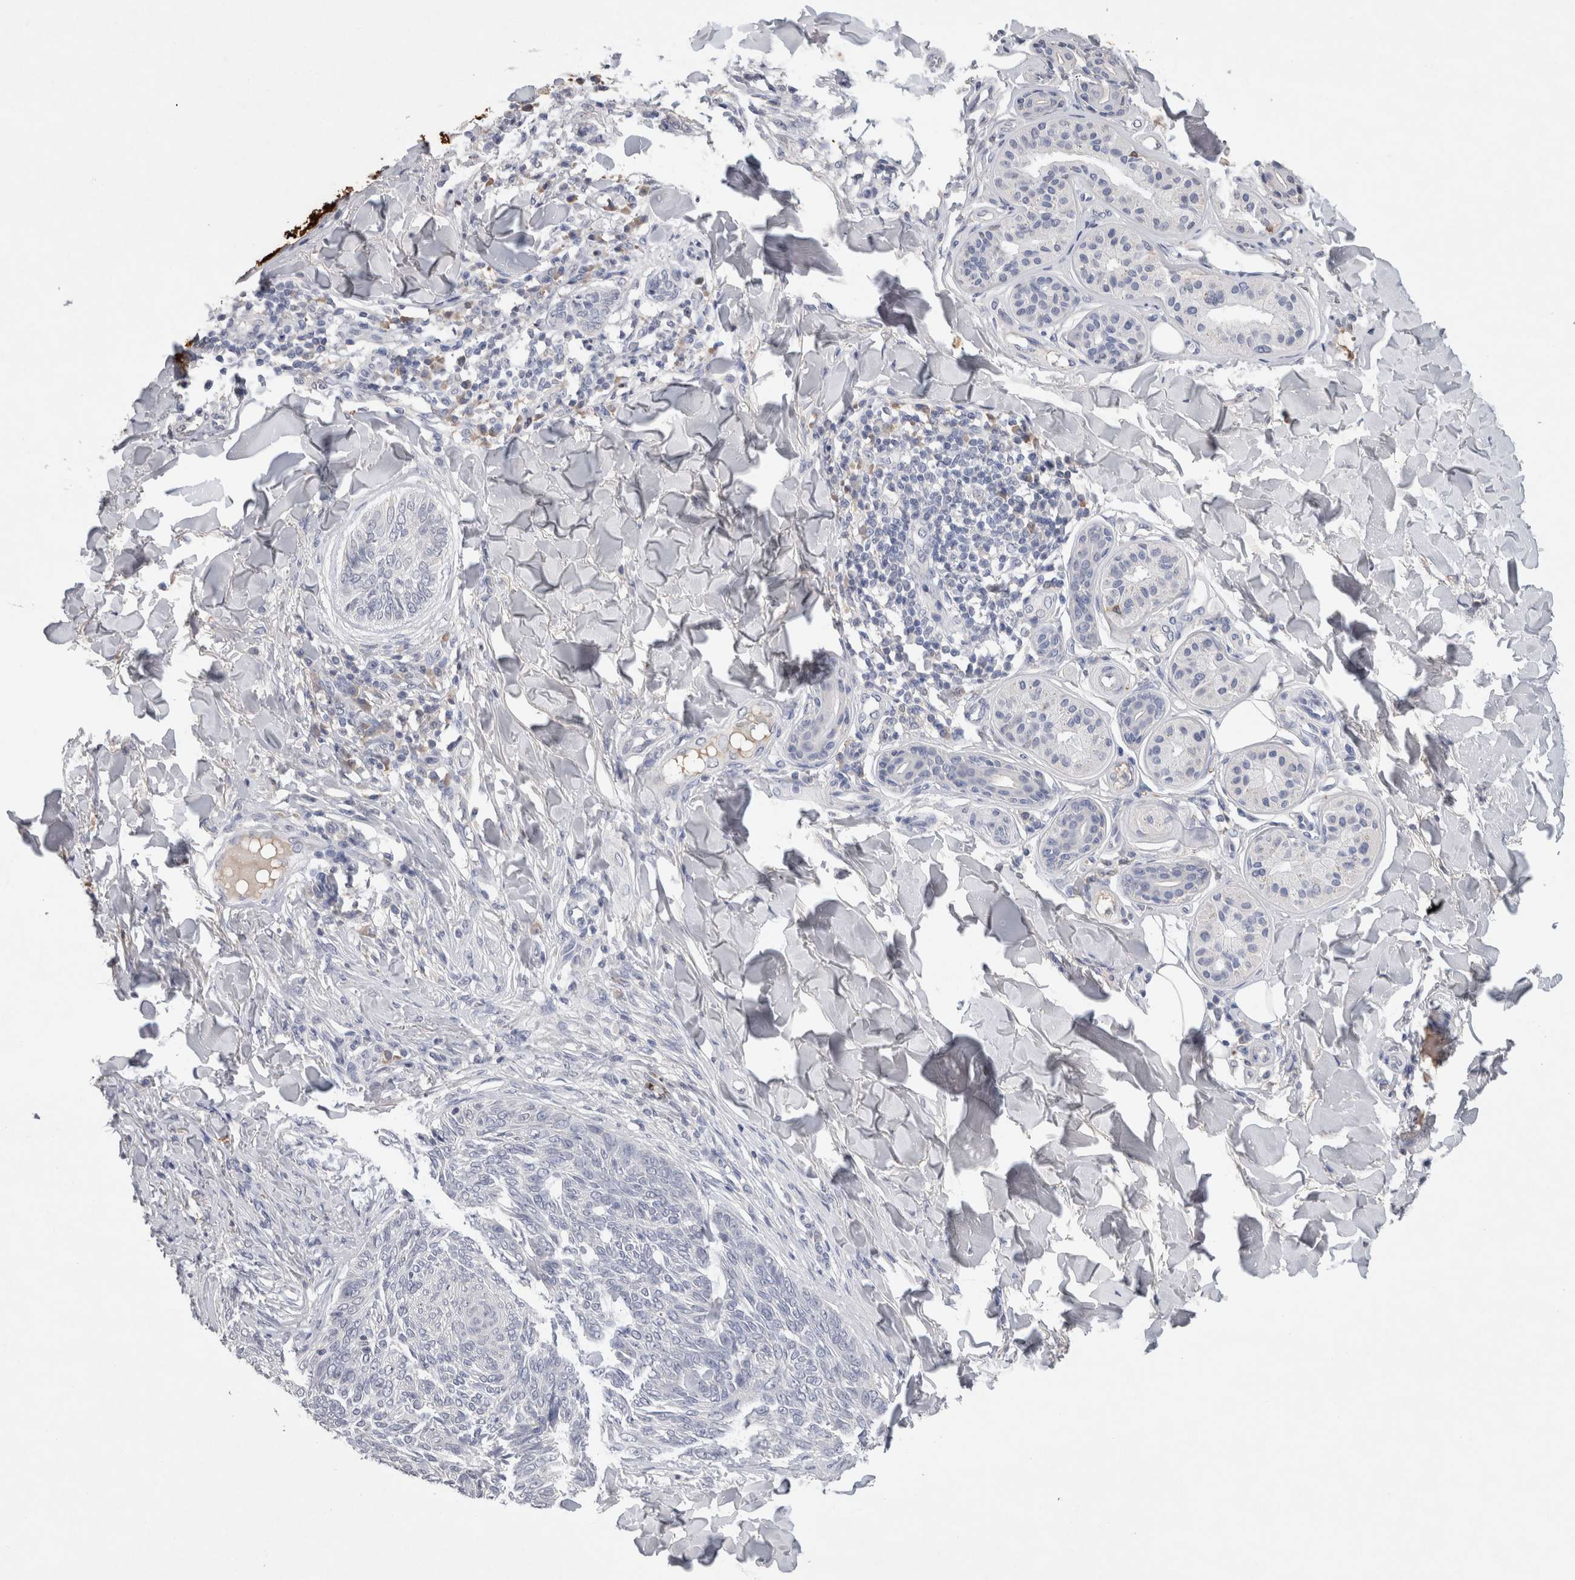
{"staining": {"intensity": "negative", "quantity": "none", "location": "none"}, "tissue": "skin cancer", "cell_type": "Tumor cells", "image_type": "cancer", "snomed": [{"axis": "morphology", "description": "Basal cell carcinoma"}, {"axis": "topography", "description": "Skin"}], "caption": "An image of human basal cell carcinoma (skin) is negative for staining in tumor cells. (Stains: DAB (3,3'-diaminobenzidine) IHC with hematoxylin counter stain, Microscopy: brightfield microscopy at high magnification).", "gene": "FABP7", "patient": {"sex": "male", "age": 43}}